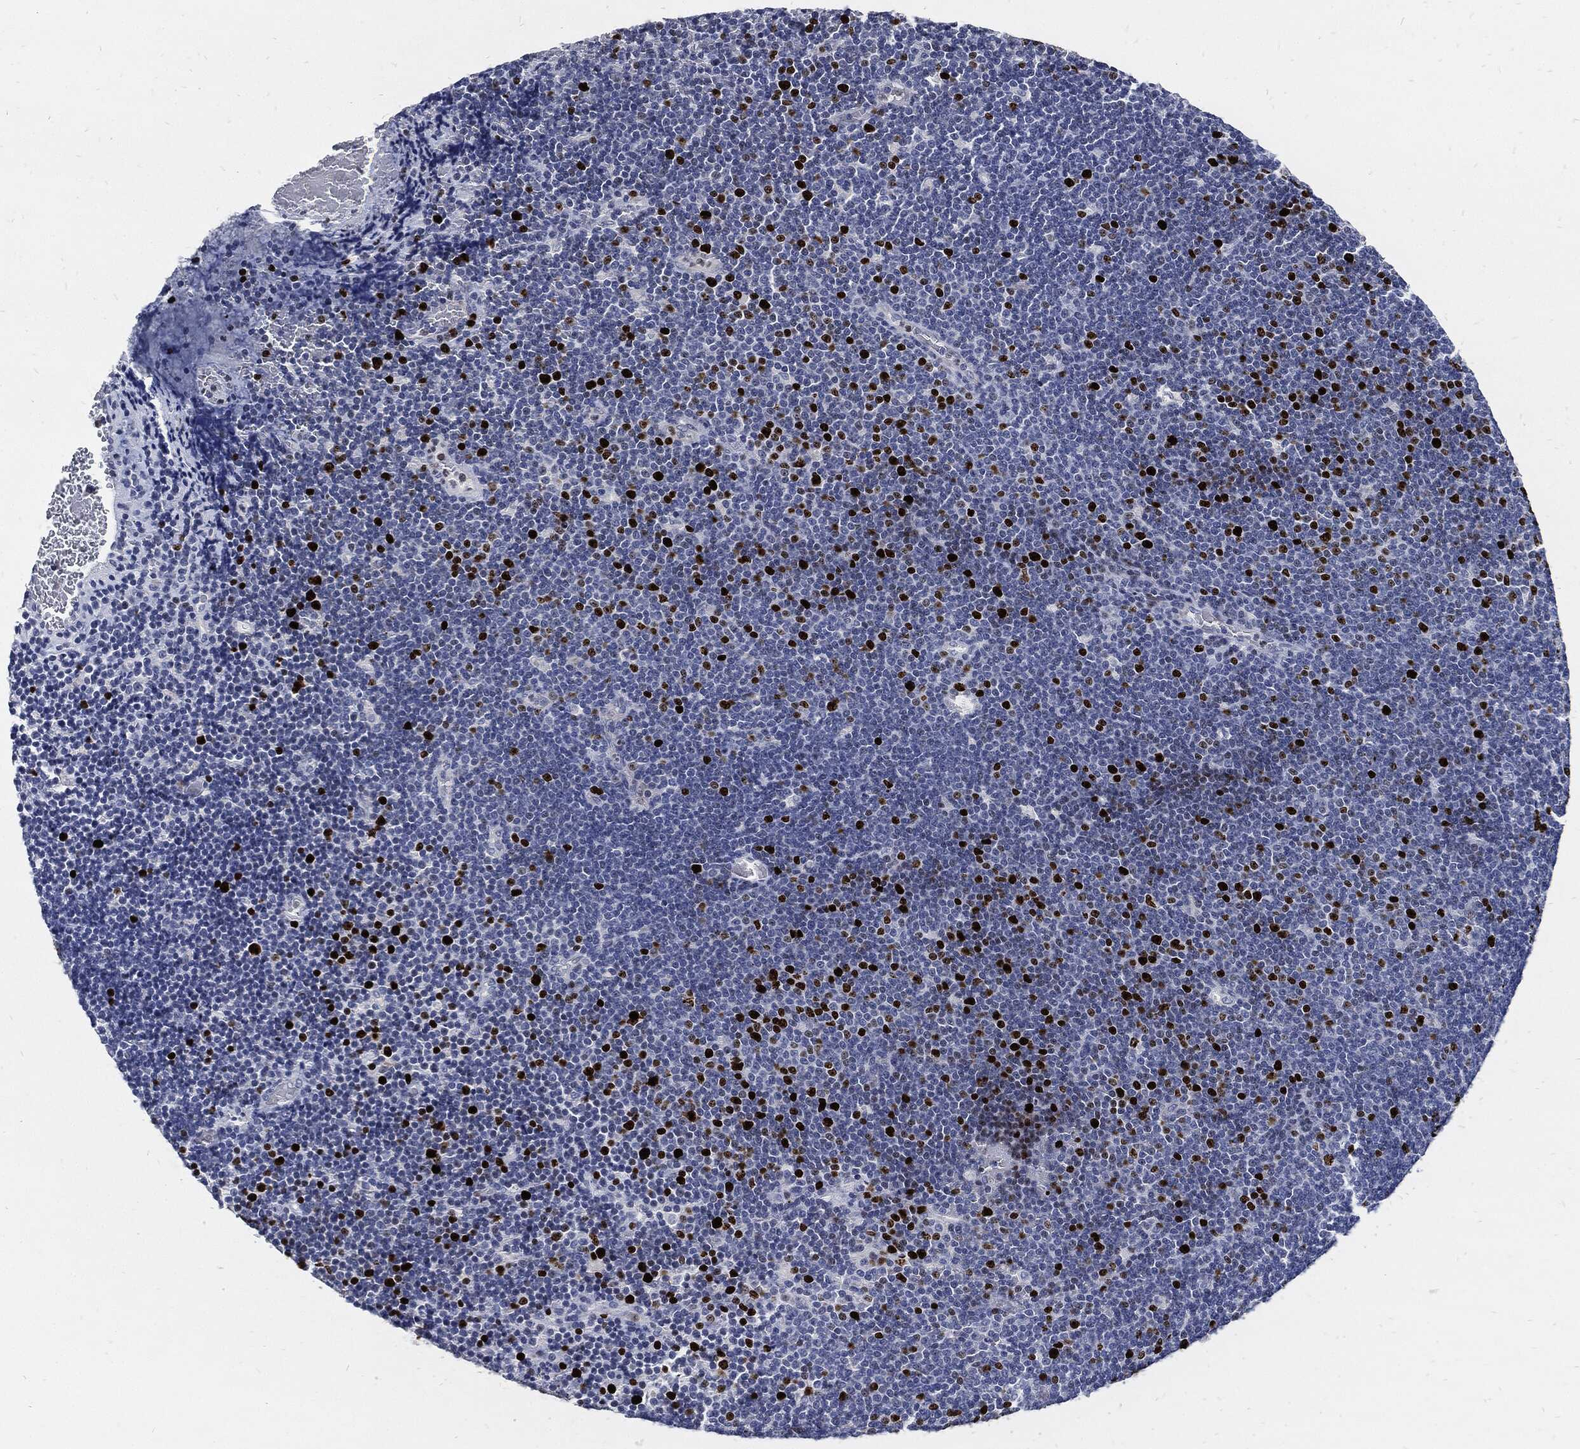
{"staining": {"intensity": "strong", "quantity": "<25%", "location": "nuclear"}, "tissue": "lymphoma", "cell_type": "Tumor cells", "image_type": "cancer", "snomed": [{"axis": "morphology", "description": "Malignant lymphoma, non-Hodgkin's type, Low grade"}, {"axis": "topography", "description": "Brain"}], "caption": "A medium amount of strong nuclear staining is present in approximately <25% of tumor cells in lymphoma tissue.", "gene": "MKI67", "patient": {"sex": "female", "age": 66}}